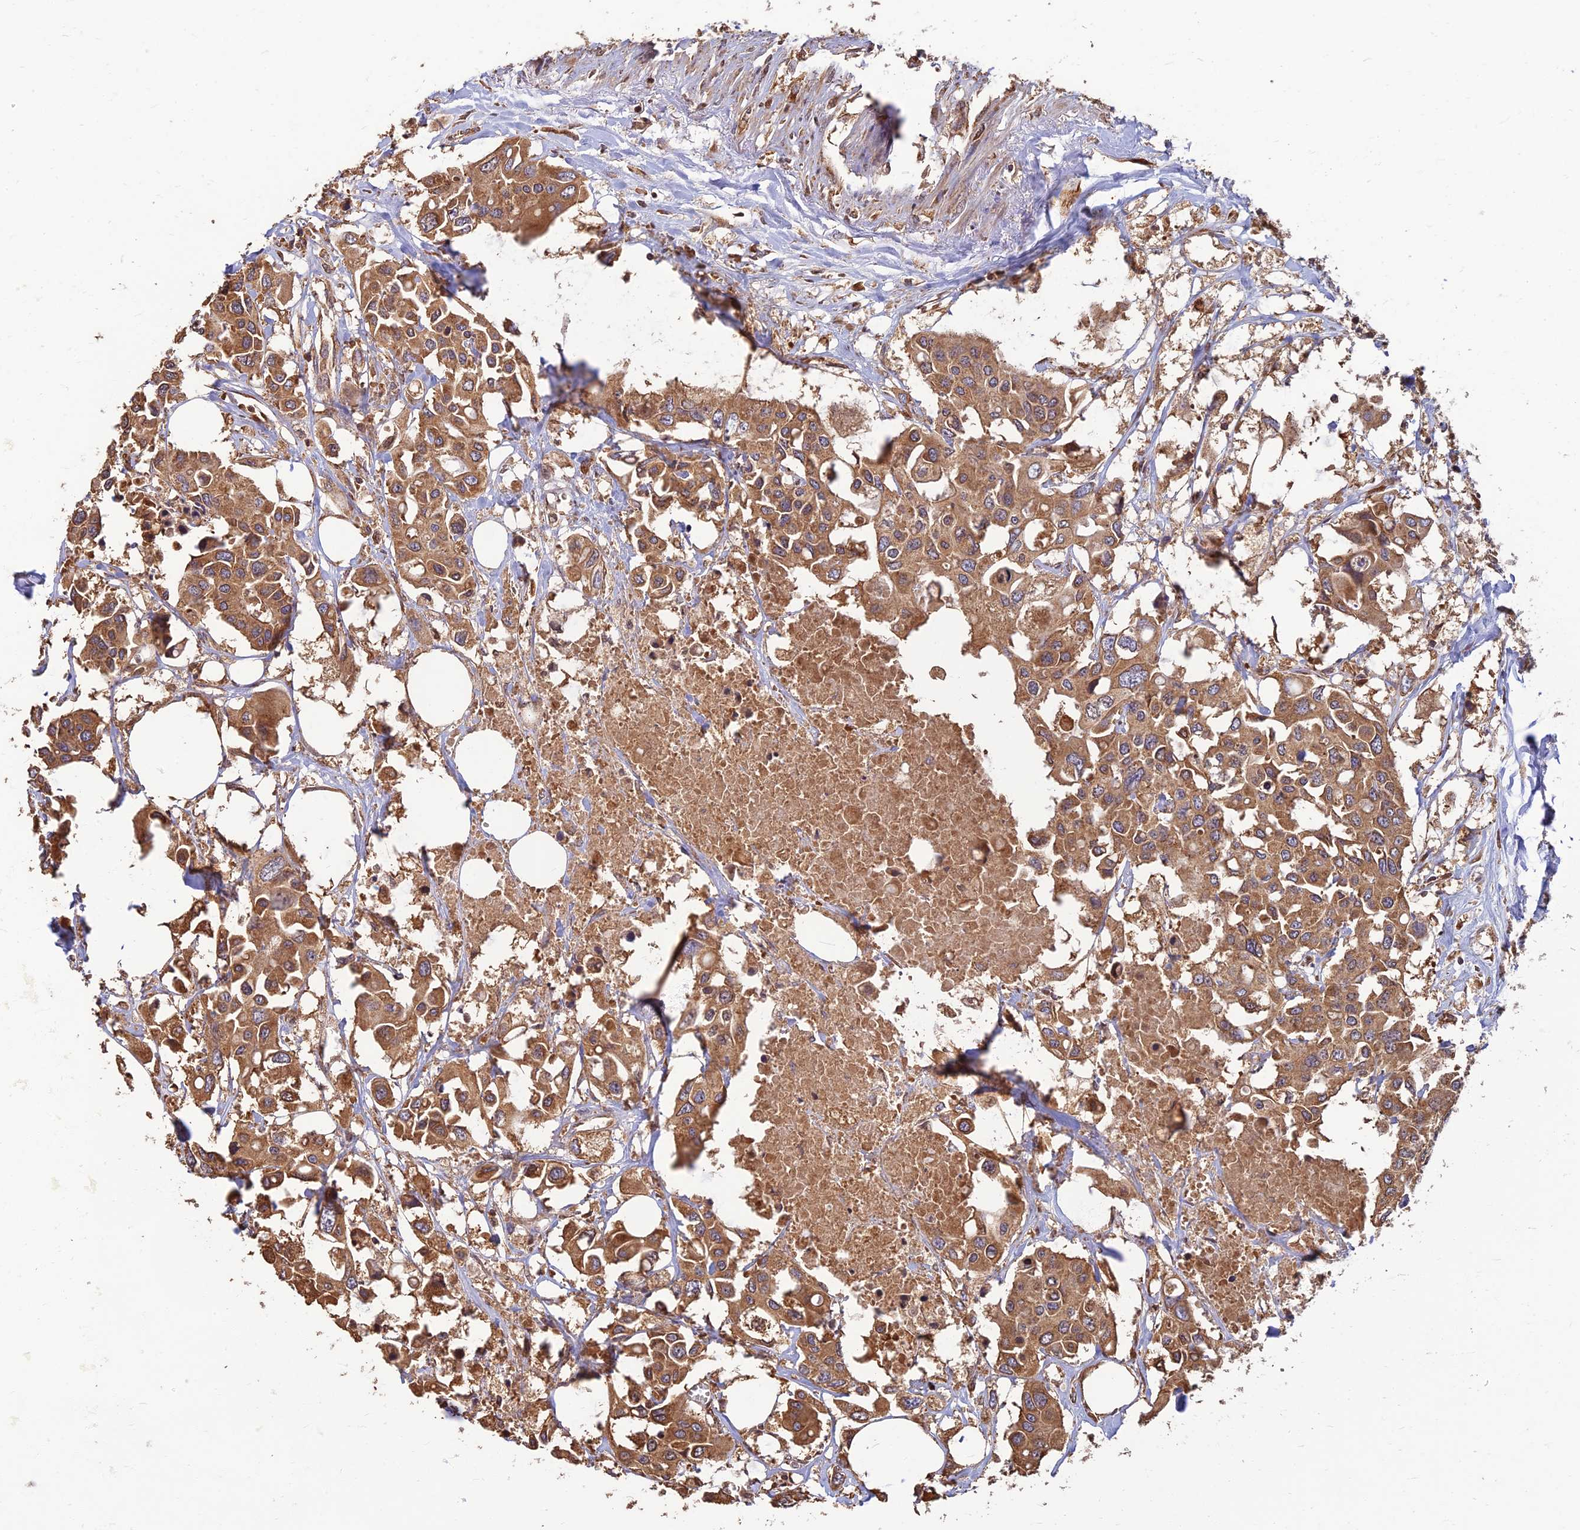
{"staining": {"intensity": "moderate", "quantity": ">75%", "location": "cytoplasmic/membranous"}, "tissue": "colorectal cancer", "cell_type": "Tumor cells", "image_type": "cancer", "snomed": [{"axis": "morphology", "description": "Adenocarcinoma, NOS"}, {"axis": "topography", "description": "Colon"}], "caption": "Immunohistochemical staining of colorectal adenocarcinoma demonstrates moderate cytoplasmic/membranous protein expression in approximately >75% of tumor cells.", "gene": "CORO1C", "patient": {"sex": "male", "age": 77}}